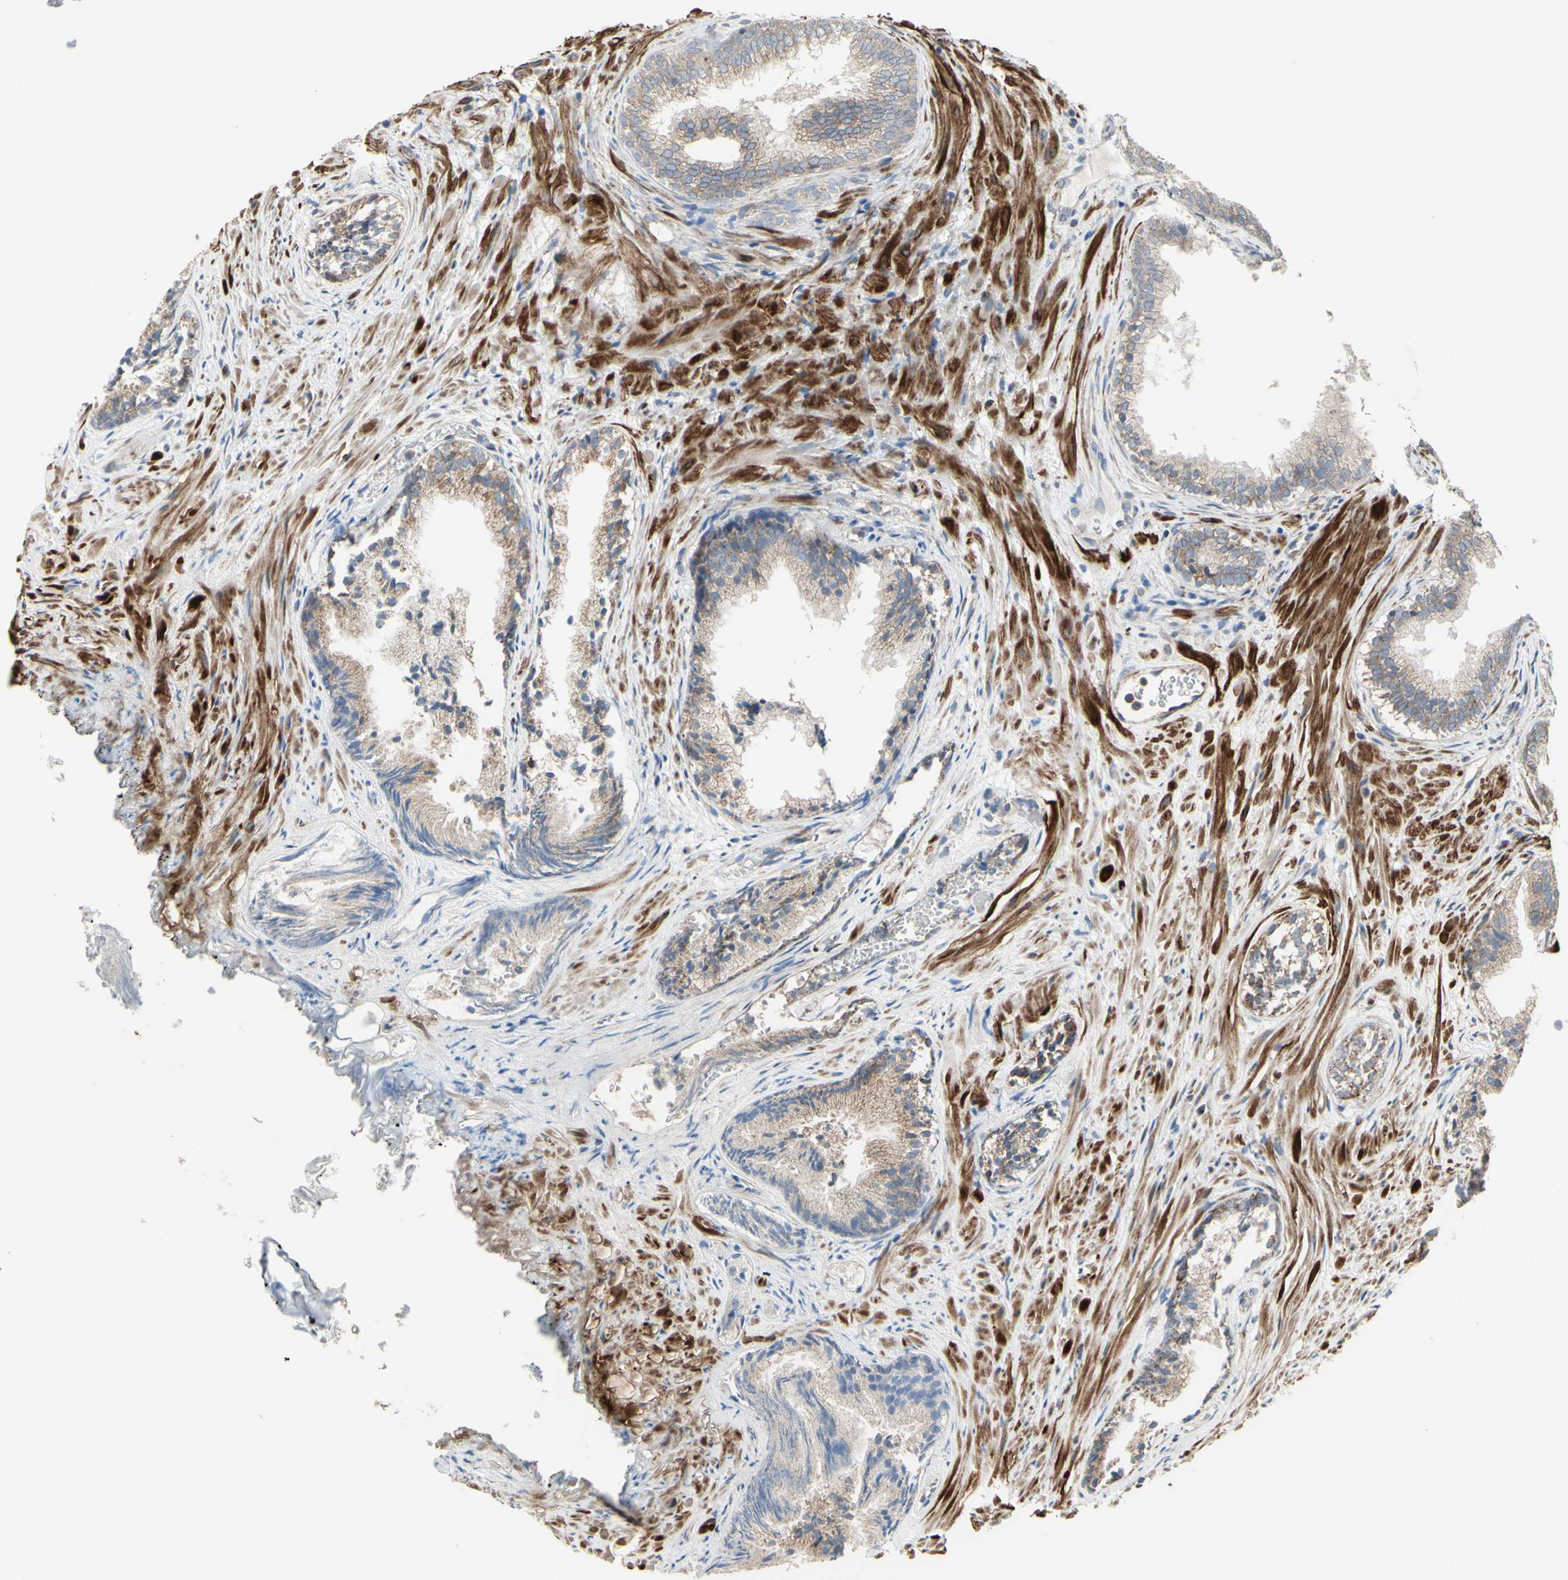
{"staining": {"intensity": "weak", "quantity": "25%-75%", "location": "cytoplasmic/membranous"}, "tissue": "prostate", "cell_type": "Glandular cells", "image_type": "normal", "snomed": [{"axis": "morphology", "description": "Normal tissue, NOS"}, {"axis": "topography", "description": "Prostate"}], "caption": "IHC micrograph of normal prostate: prostate stained using IHC displays low levels of weak protein expression localized specifically in the cytoplasmic/membranous of glandular cells, appearing as a cytoplasmic/membranous brown color.", "gene": "FAM171B", "patient": {"sex": "male", "age": 76}}